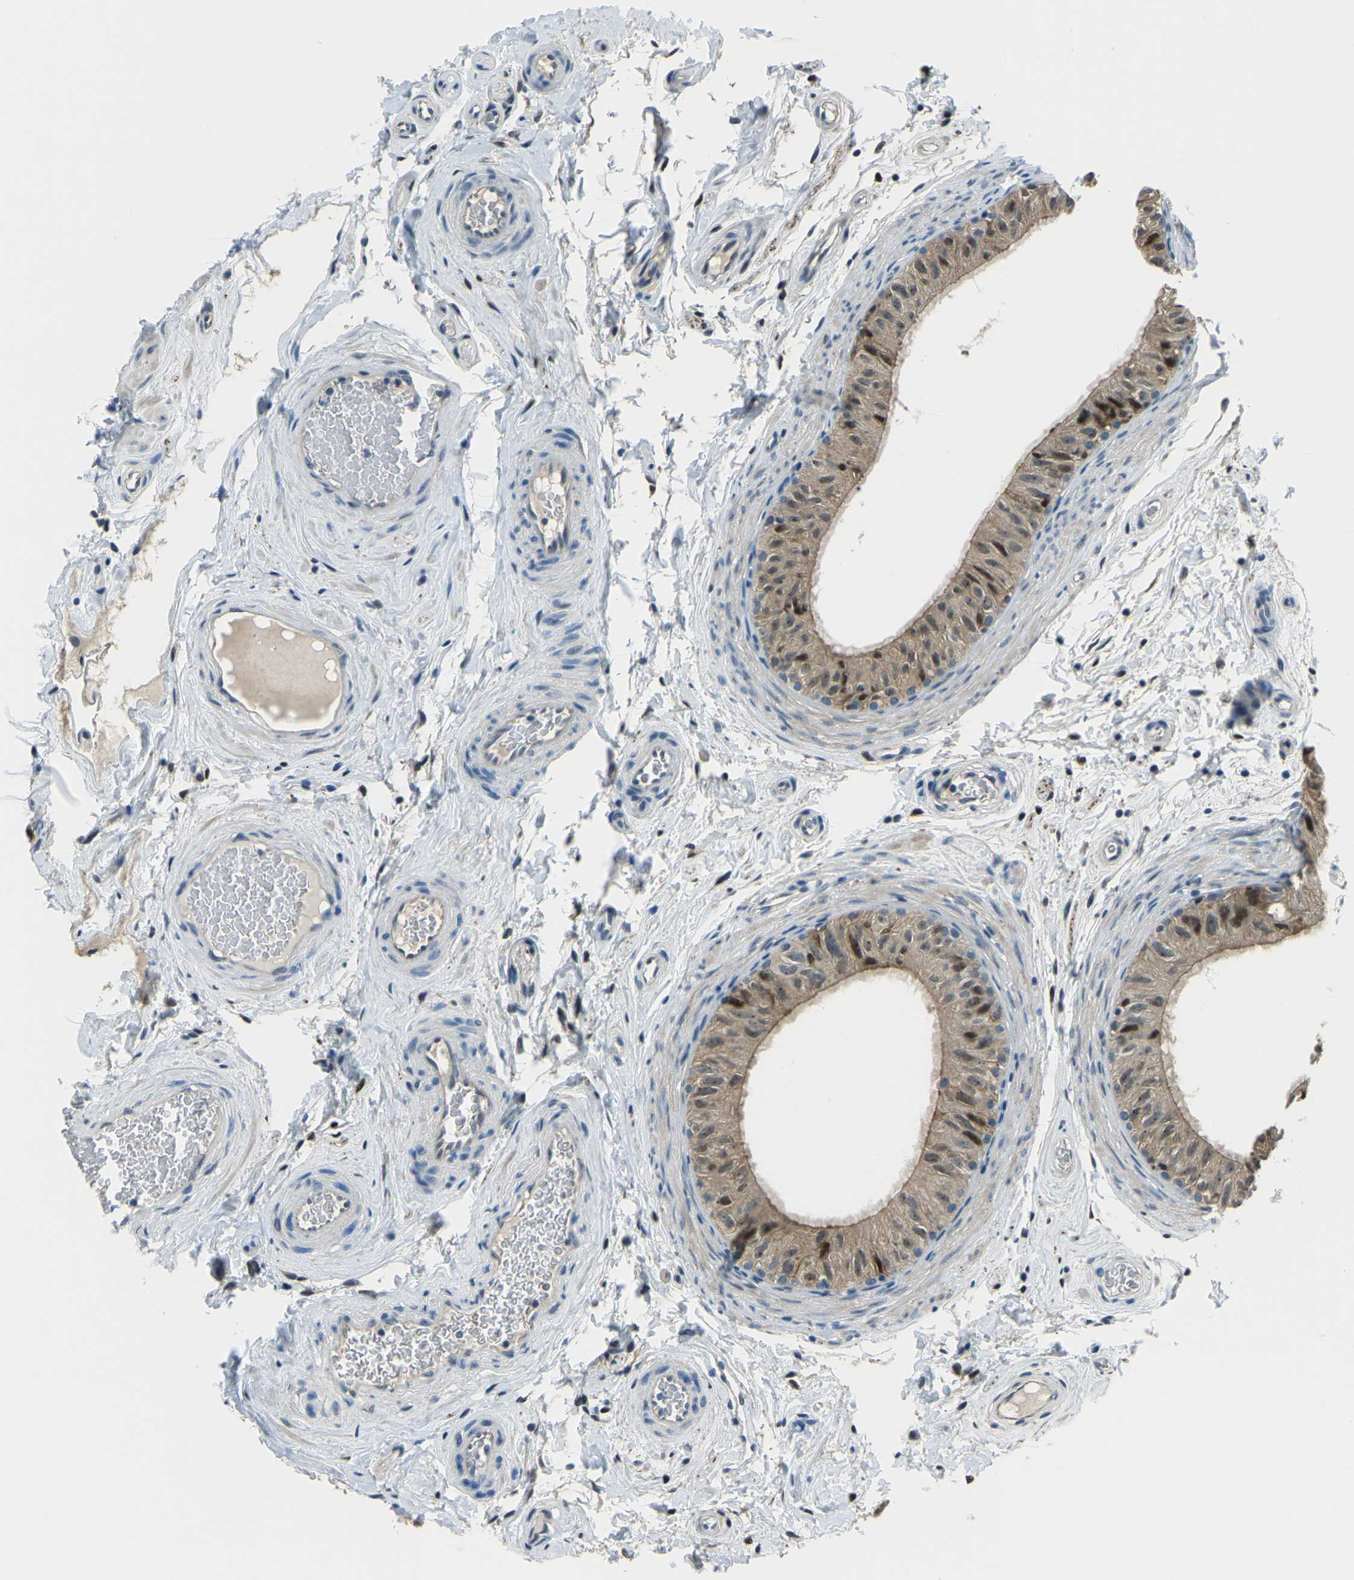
{"staining": {"intensity": "moderate", "quantity": ">75%", "location": "cytoplasmic/membranous,nuclear"}, "tissue": "epididymis", "cell_type": "Glandular cells", "image_type": "normal", "snomed": [{"axis": "morphology", "description": "Normal tissue, NOS"}, {"axis": "topography", "description": "Epididymis"}], "caption": "IHC histopathology image of benign epididymis stained for a protein (brown), which demonstrates medium levels of moderate cytoplasmic/membranous,nuclear staining in approximately >75% of glandular cells.", "gene": "RRP1", "patient": {"sex": "male", "age": 34}}